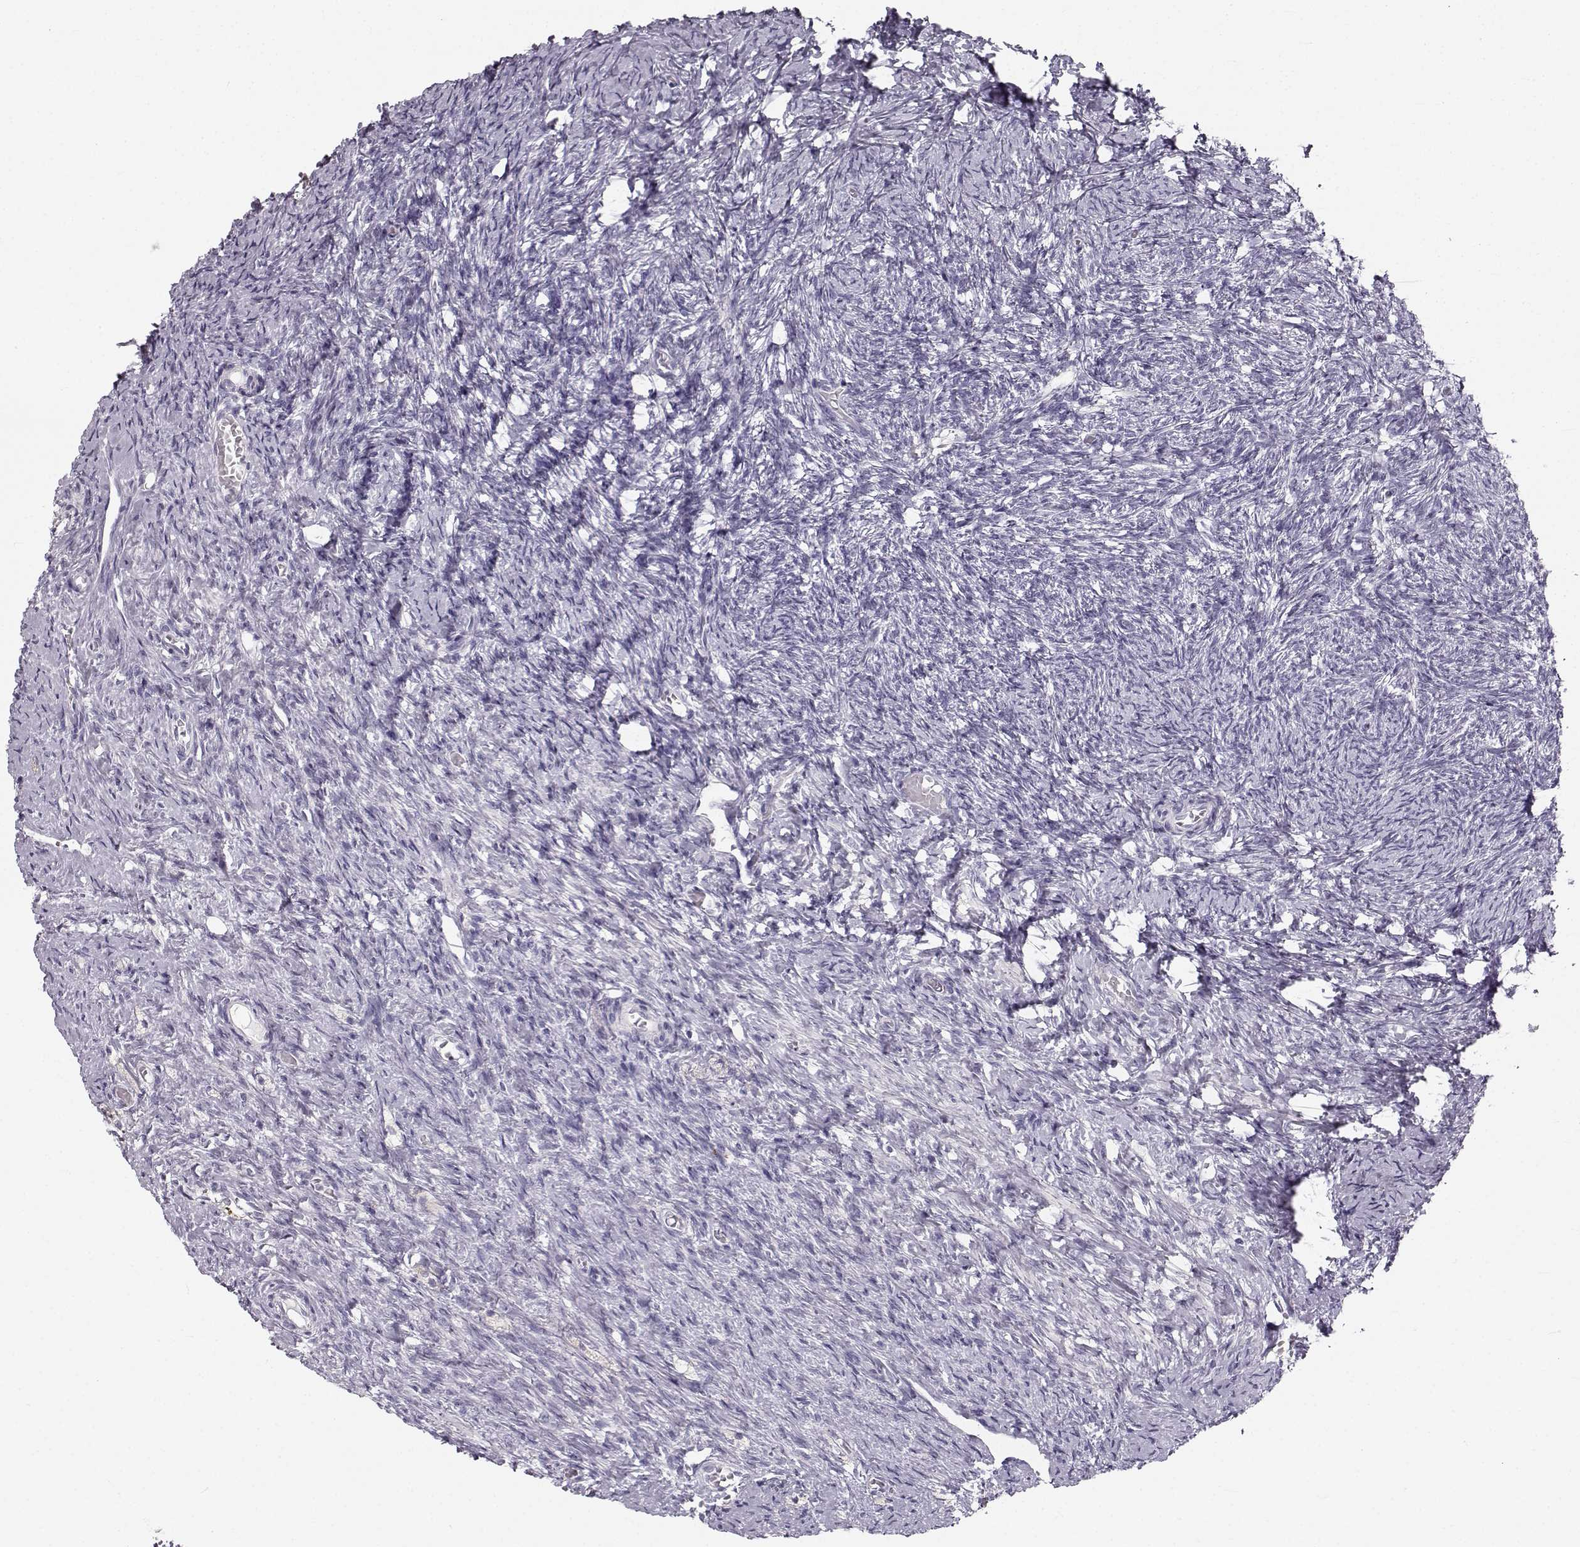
{"staining": {"intensity": "negative", "quantity": "none", "location": "none"}, "tissue": "ovary", "cell_type": "Follicle cells", "image_type": "normal", "snomed": [{"axis": "morphology", "description": "Normal tissue, NOS"}, {"axis": "topography", "description": "Ovary"}], "caption": "The photomicrograph shows no staining of follicle cells in normal ovary. (DAB immunohistochemistry (IHC) visualized using brightfield microscopy, high magnification).", "gene": "OIP5", "patient": {"sex": "female", "age": 39}}